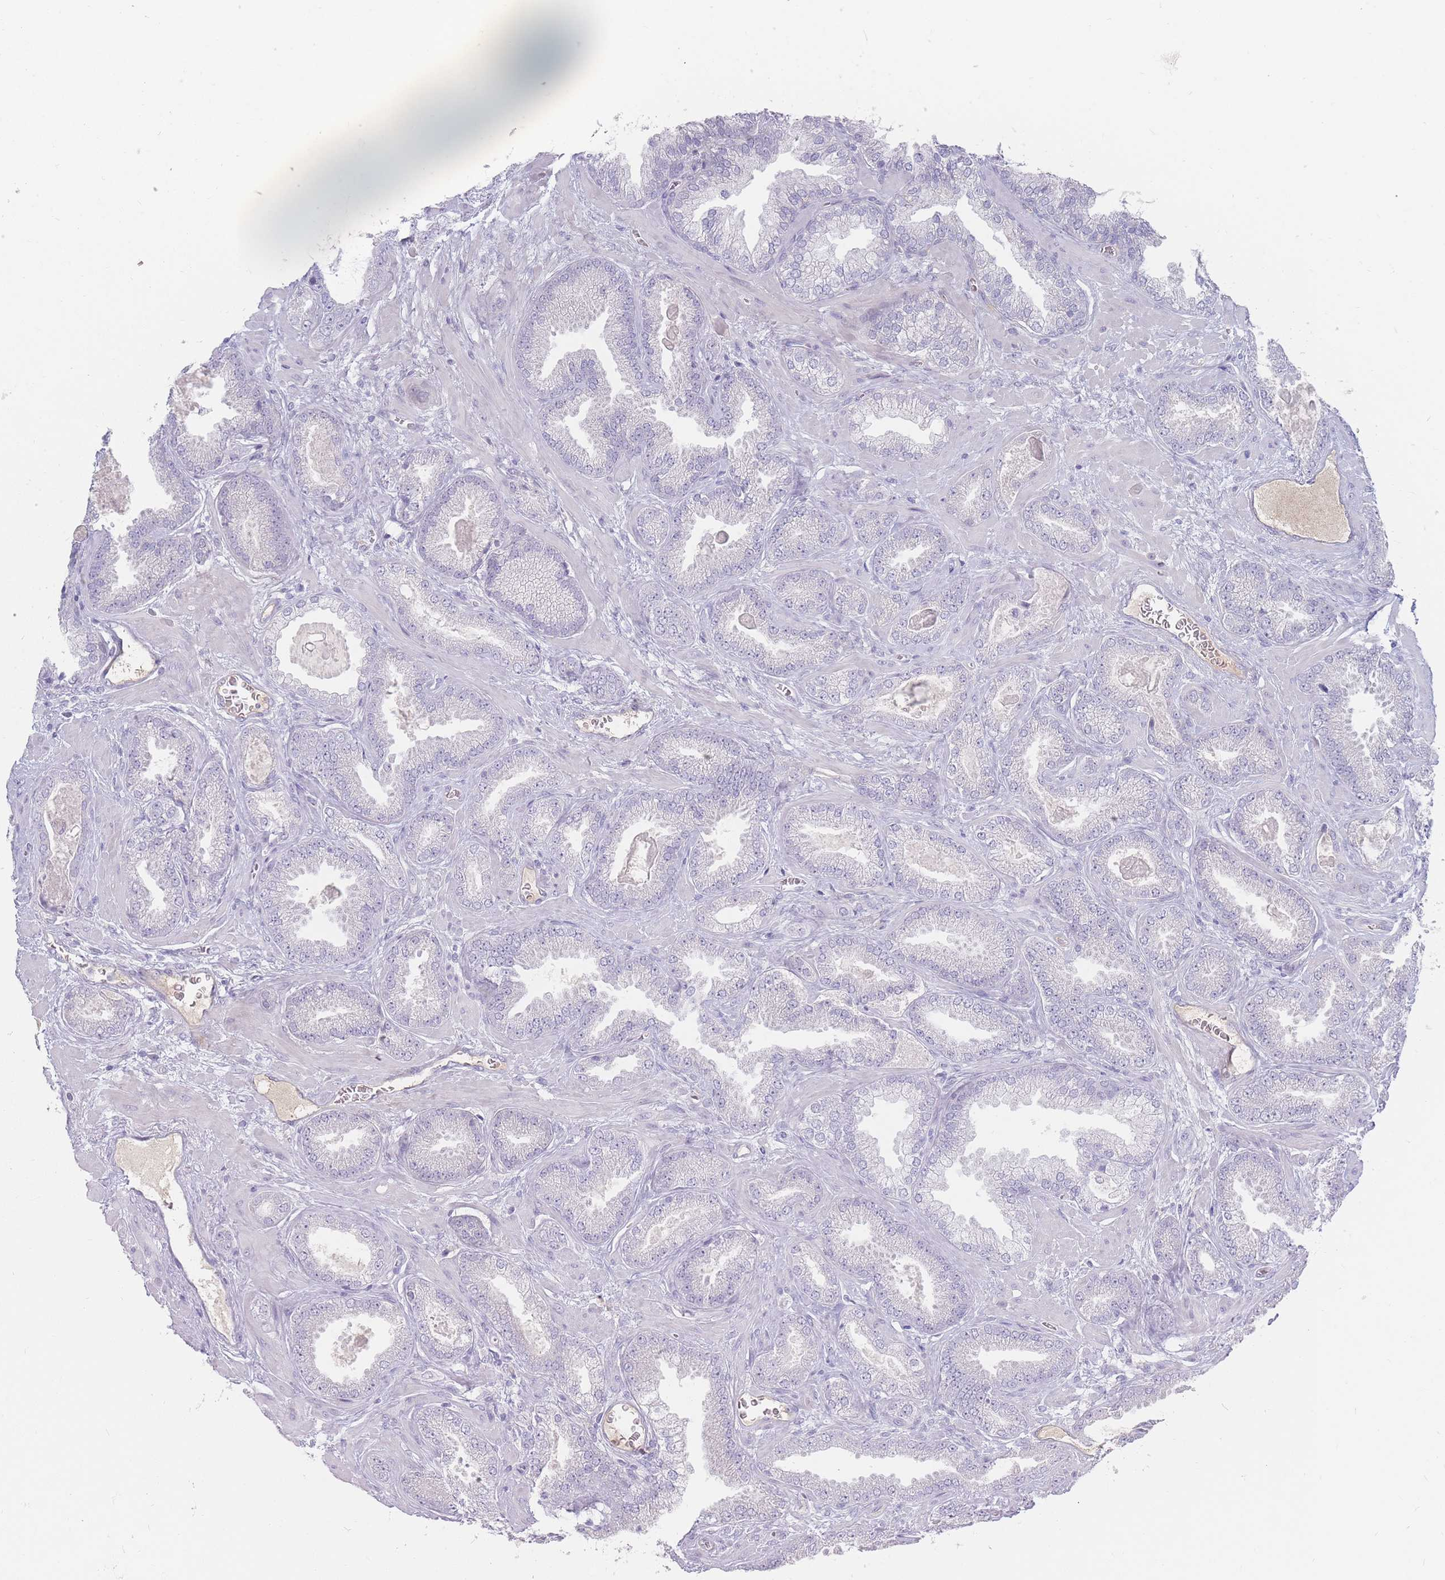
{"staining": {"intensity": "negative", "quantity": "none", "location": "none"}, "tissue": "prostate cancer", "cell_type": "Tumor cells", "image_type": "cancer", "snomed": [{"axis": "morphology", "description": "Adenocarcinoma, Low grade"}, {"axis": "topography", "description": "Prostate"}], "caption": "A high-resolution image shows immunohistochemistry (IHC) staining of prostate cancer, which exhibits no significant positivity in tumor cells.", "gene": "PRG4", "patient": {"sex": "male", "age": 62}}